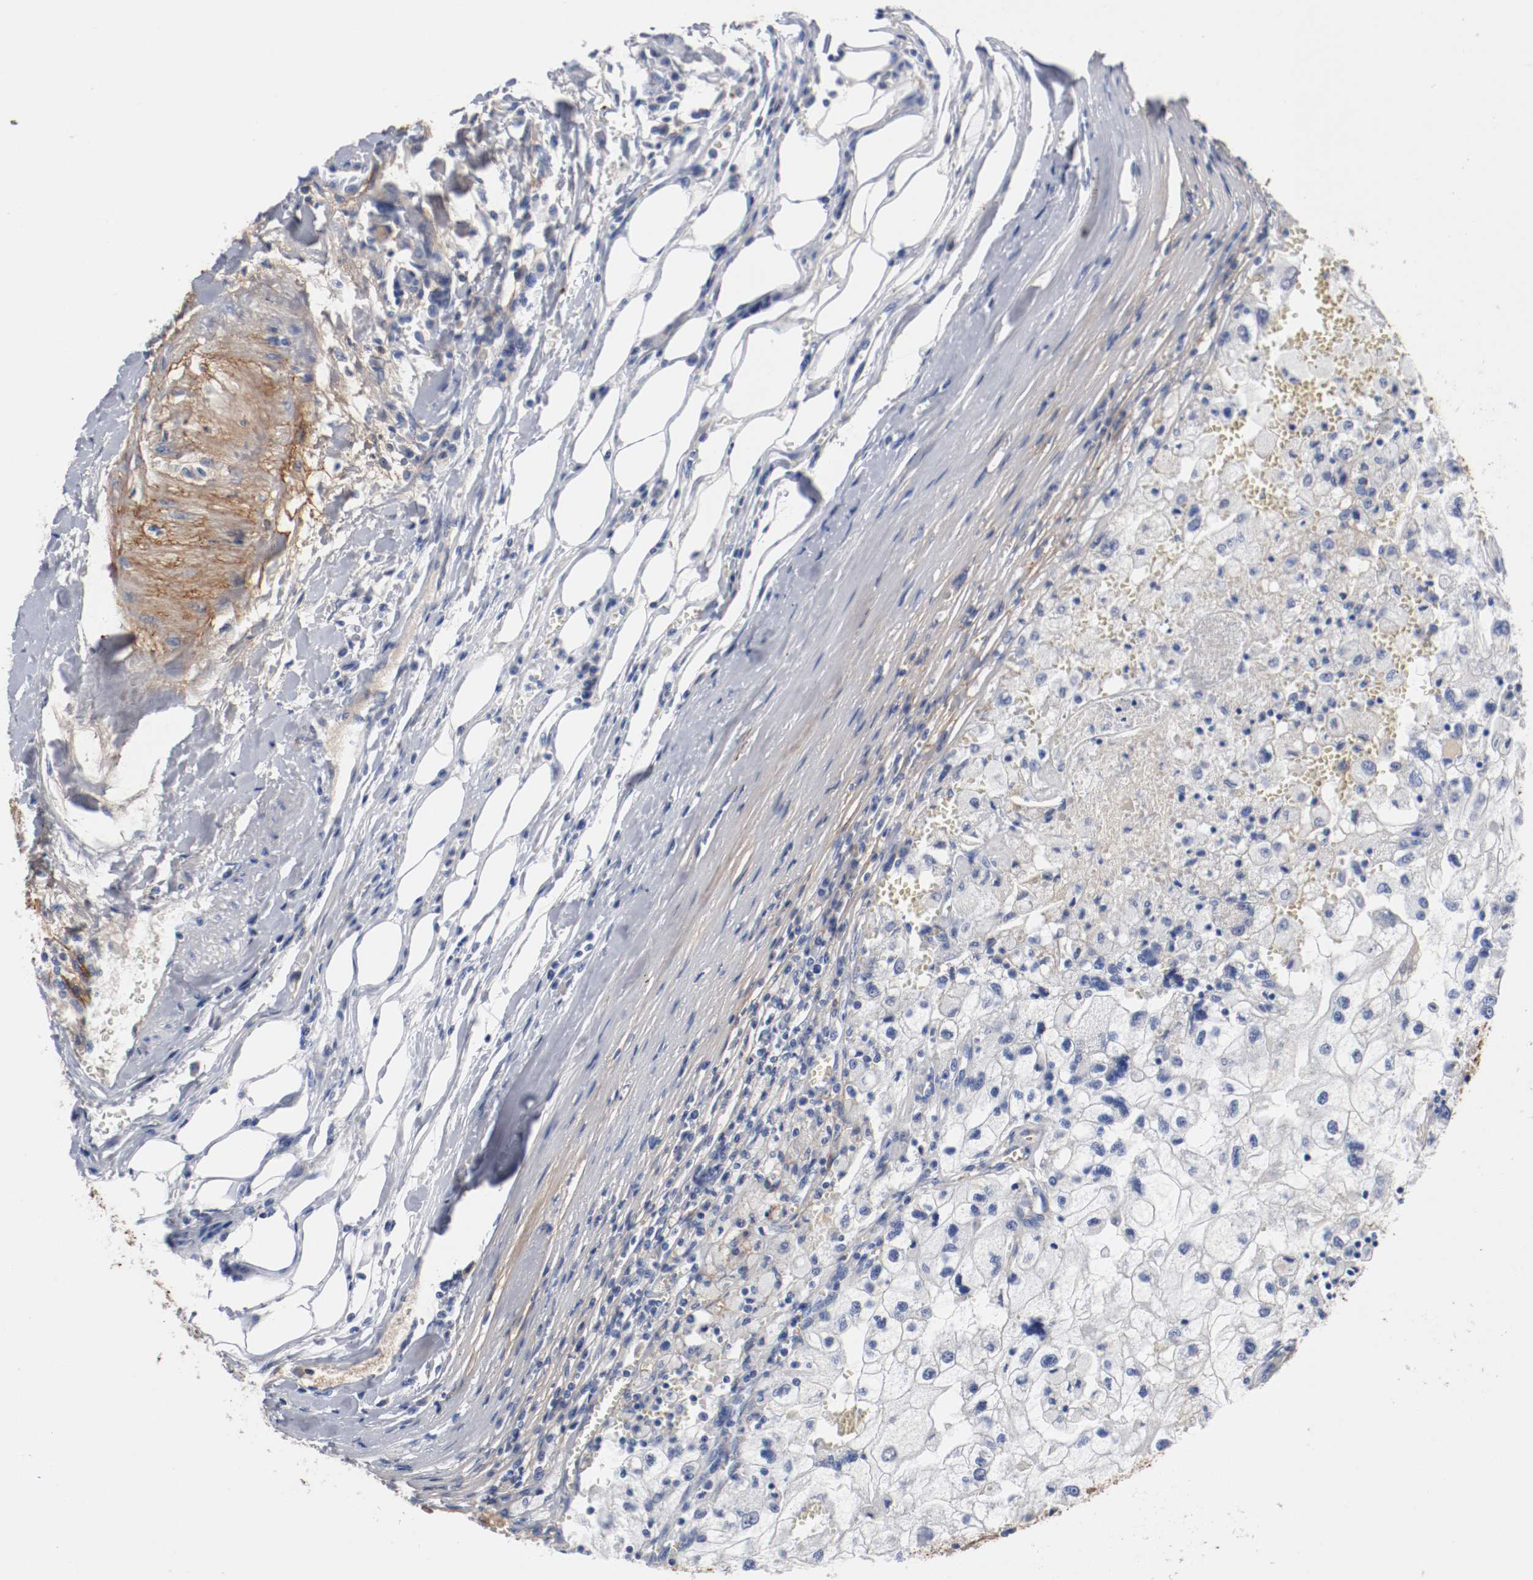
{"staining": {"intensity": "negative", "quantity": "none", "location": "none"}, "tissue": "renal cancer", "cell_type": "Tumor cells", "image_type": "cancer", "snomed": [{"axis": "morphology", "description": "Normal tissue, NOS"}, {"axis": "morphology", "description": "Adenocarcinoma, NOS"}, {"axis": "topography", "description": "Kidney"}], "caption": "Immunohistochemistry of human renal cancer exhibits no staining in tumor cells.", "gene": "TNC", "patient": {"sex": "male", "age": 71}}